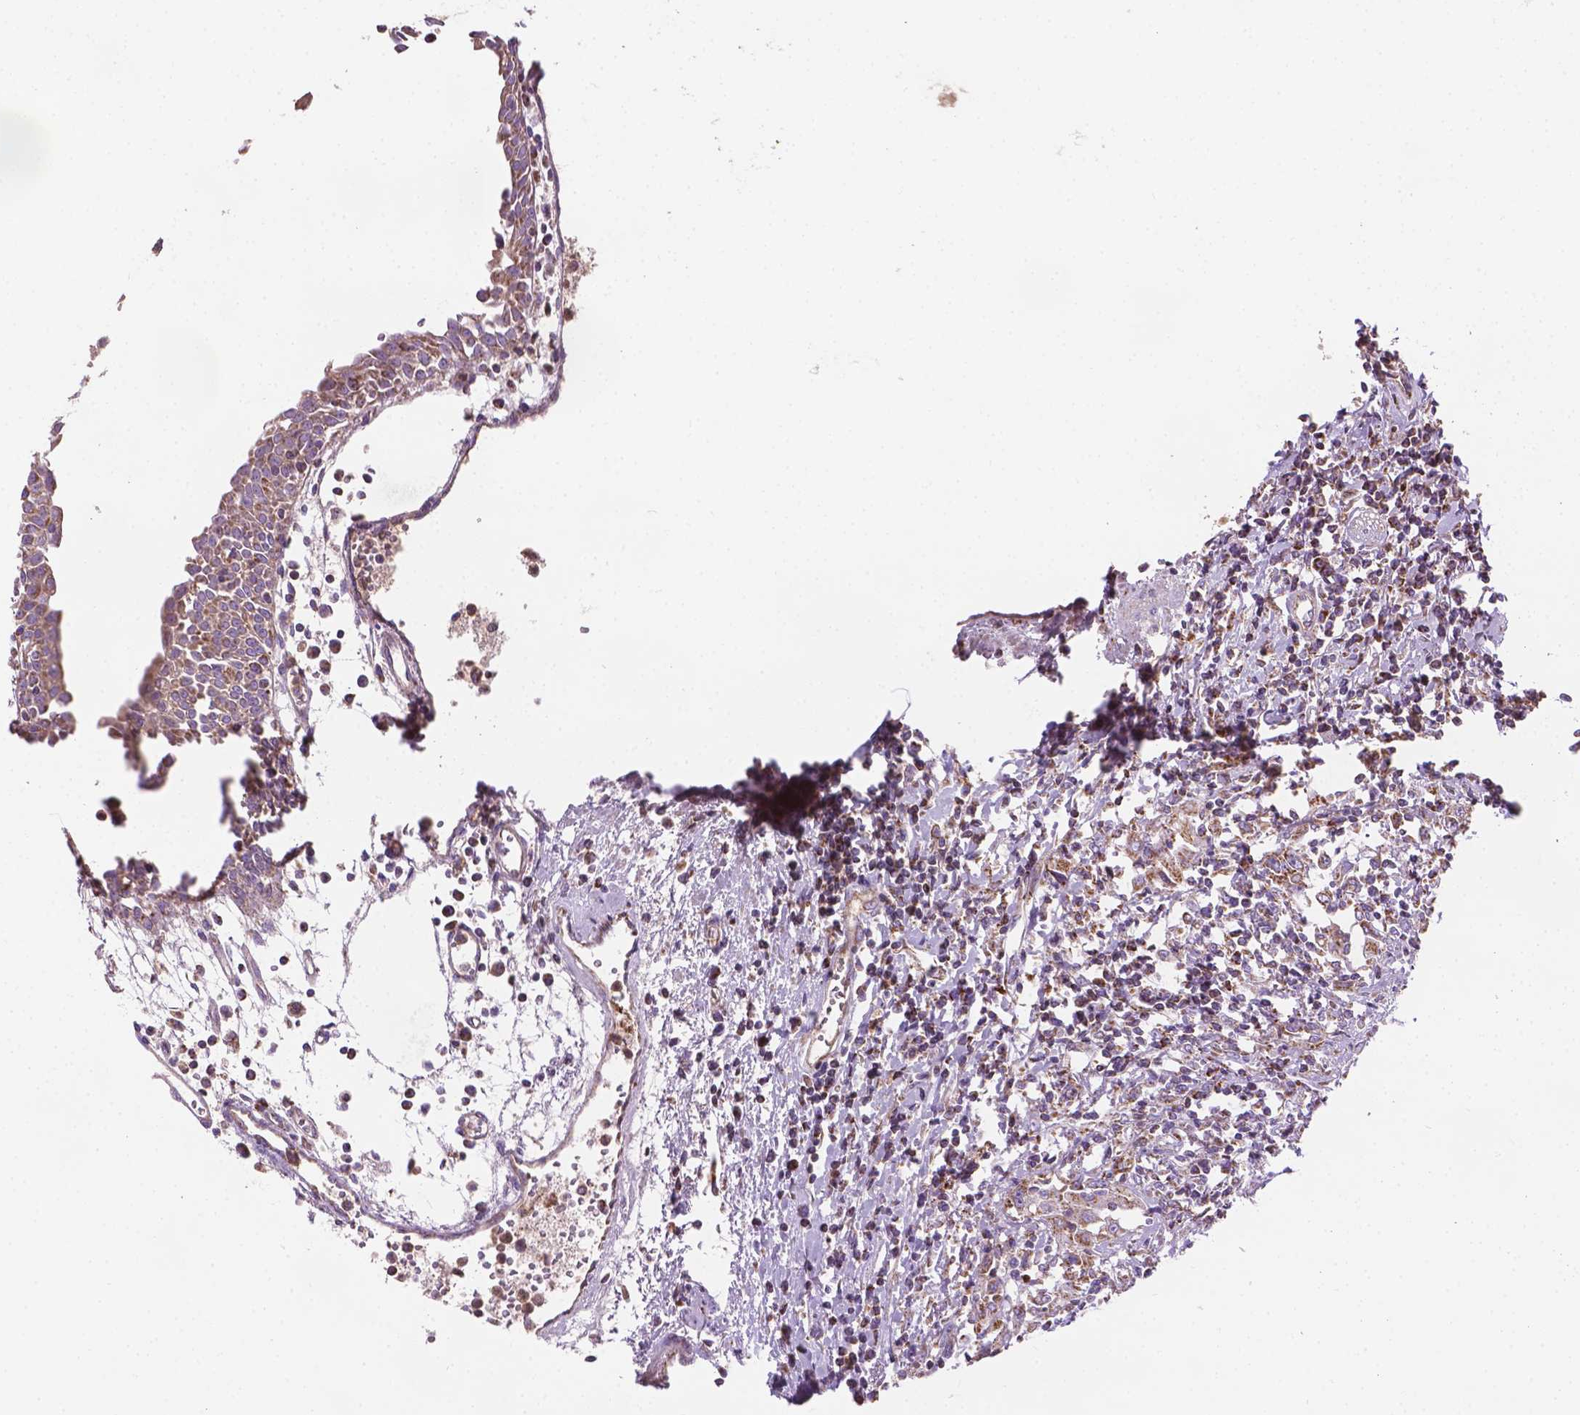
{"staining": {"intensity": "moderate", "quantity": ">75%", "location": "cytoplasmic/membranous"}, "tissue": "urothelial cancer", "cell_type": "Tumor cells", "image_type": "cancer", "snomed": [{"axis": "morphology", "description": "Urothelial carcinoma, High grade"}, {"axis": "topography", "description": "Urinary bladder"}], "caption": "IHC of human urothelial carcinoma (high-grade) shows medium levels of moderate cytoplasmic/membranous expression in approximately >75% of tumor cells.", "gene": "PIBF1", "patient": {"sex": "female", "age": 85}}